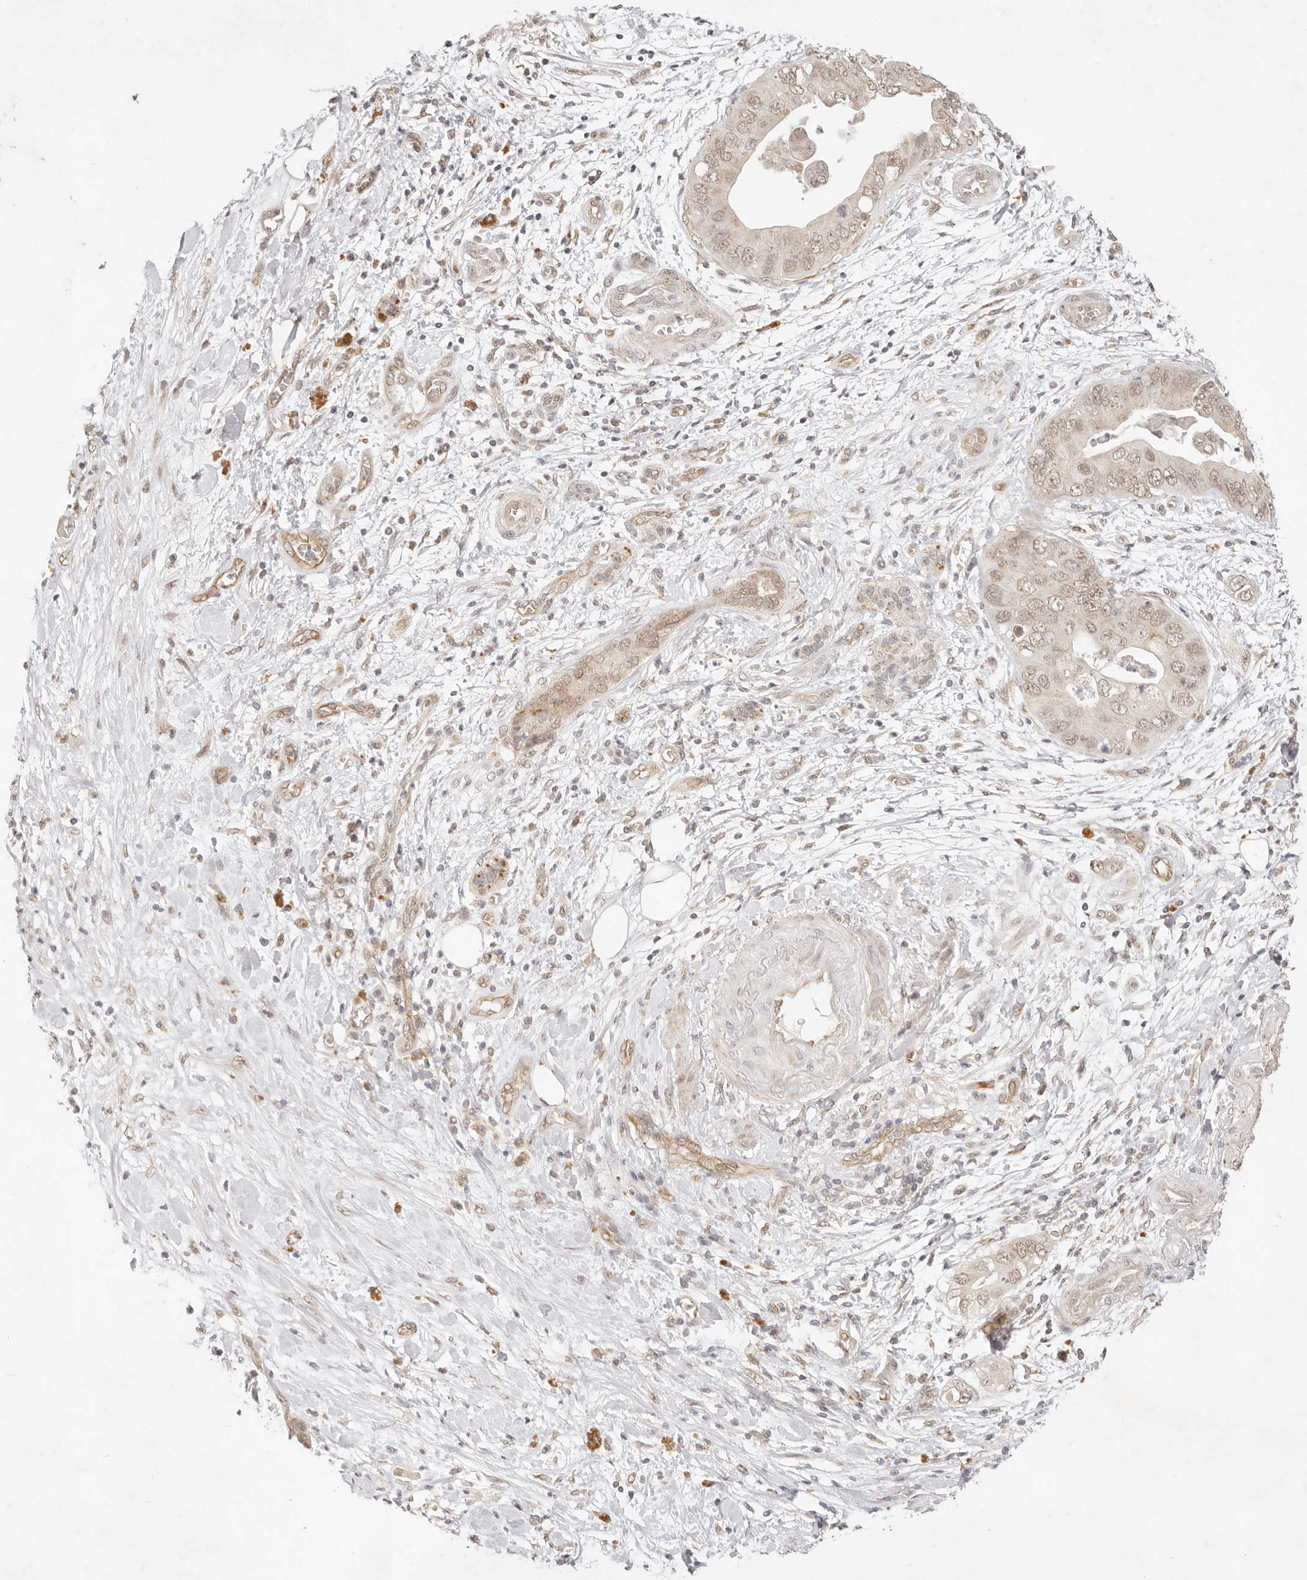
{"staining": {"intensity": "weak", "quantity": ">75%", "location": "cytoplasmic/membranous,nuclear"}, "tissue": "pancreatic cancer", "cell_type": "Tumor cells", "image_type": "cancer", "snomed": [{"axis": "morphology", "description": "Adenocarcinoma, NOS"}, {"axis": "topography", "description": "Pancreas"}], "caption": "This is a micrograph of immunohistochemistry staining of adenocarcinoma (pancreatic), which shows weak expression in the cytoplasmic/membranous and nuclear of tumor cells.", "gene": "GPR156", "patient": {"sex": "female", "age": 78}}